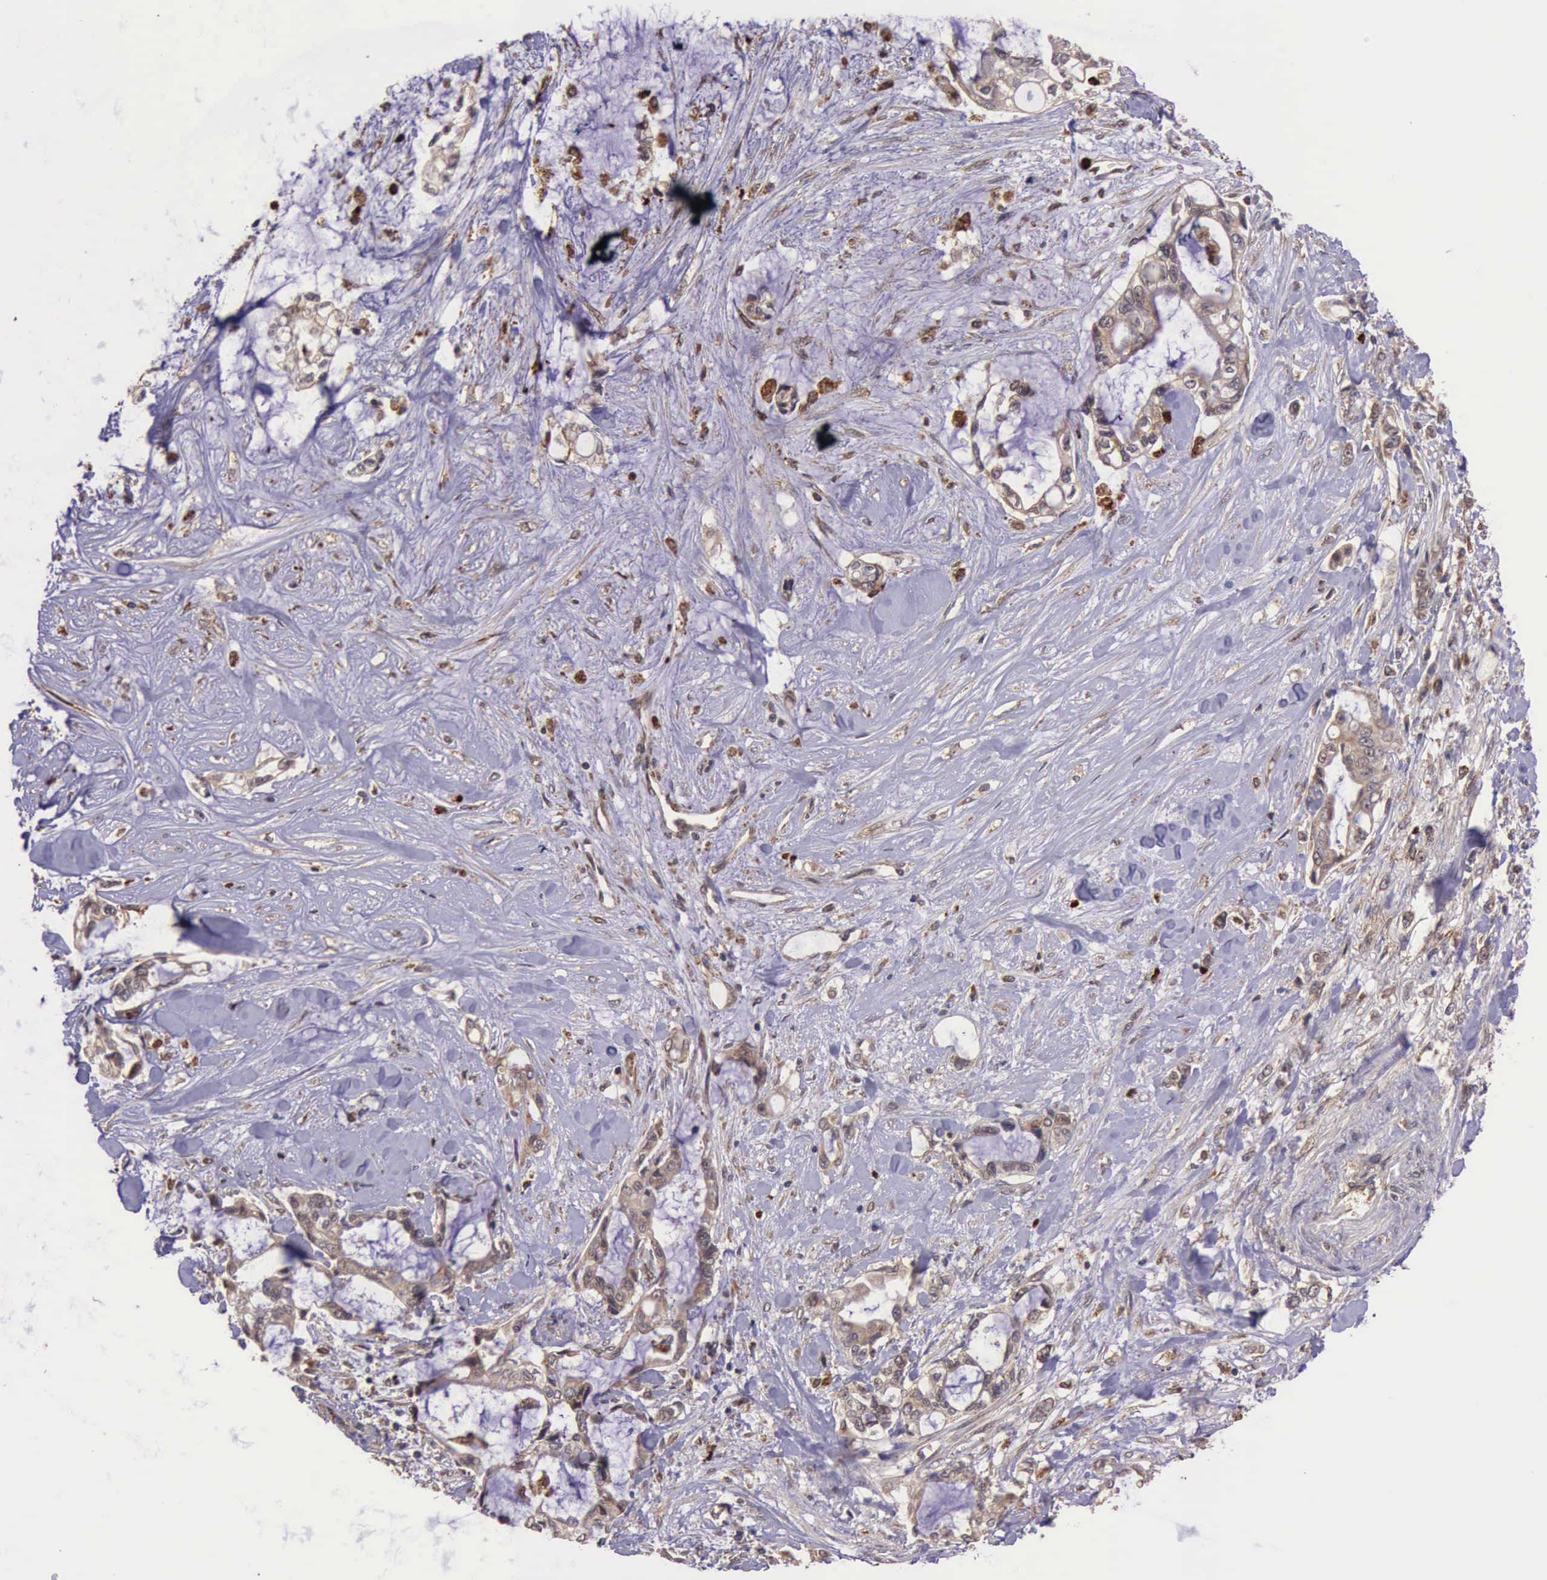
{"staining": {"intensity": "moderate", "quantity": "25%-75%", "location": "cytoplasmic/membranous"}, "tissue": "pancreatic cancer", "cell_type": "Tumor cells", "image_type": "cancer", "snomed": [{"axis": "morphology", "description": "Adenocarcinoma, NOS"}, {"axis": "topography", "description": "Pancreas"}], "caption": "Immunohistochemical staining of pancreatic adenocarcinoma exhibits moderate cytoplasmic/membranous protein expression in approximately 25%-75% of tumor cells.", "gene": "ARMCX3", "patient": {"sex": "female", "age": 70}}